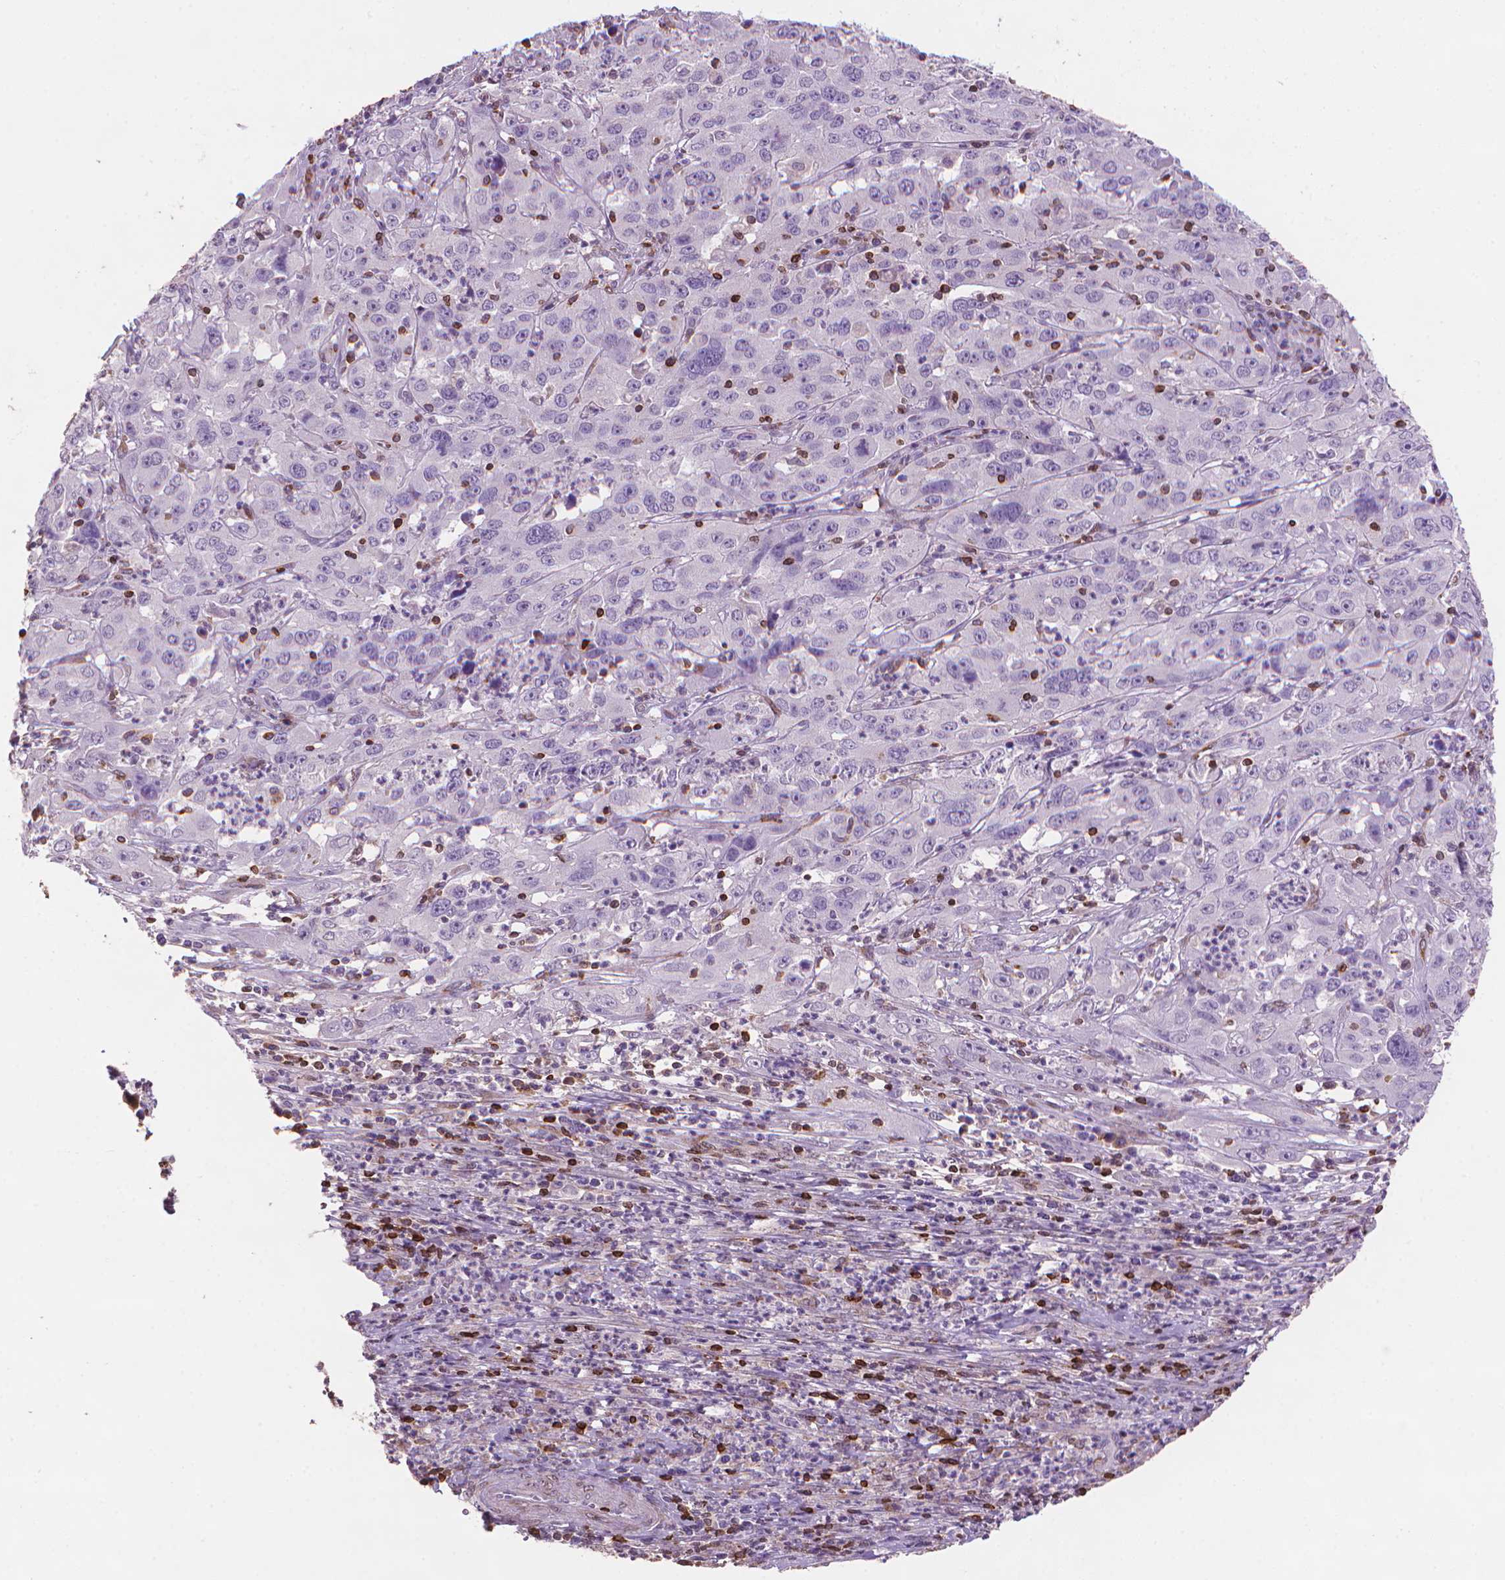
{"staining": {"intensity": "negative", "quantity": "none", "location": "none"}, "tissue": "cervical cancer", "cell_type": "Tumor cells", "image_type": "cancer", "snomed": [{"axis": "morphology", "description": "Squamous cell carcinoma, NOS"}, {"axis": "topography", "description": "Cervix"}], "caption": "There is no significant positivity in tumor cells of cervical cancer (squamous cell carcinoma).", "gene": "BCL2", "patient": {"sex": "female", "age": 32}}